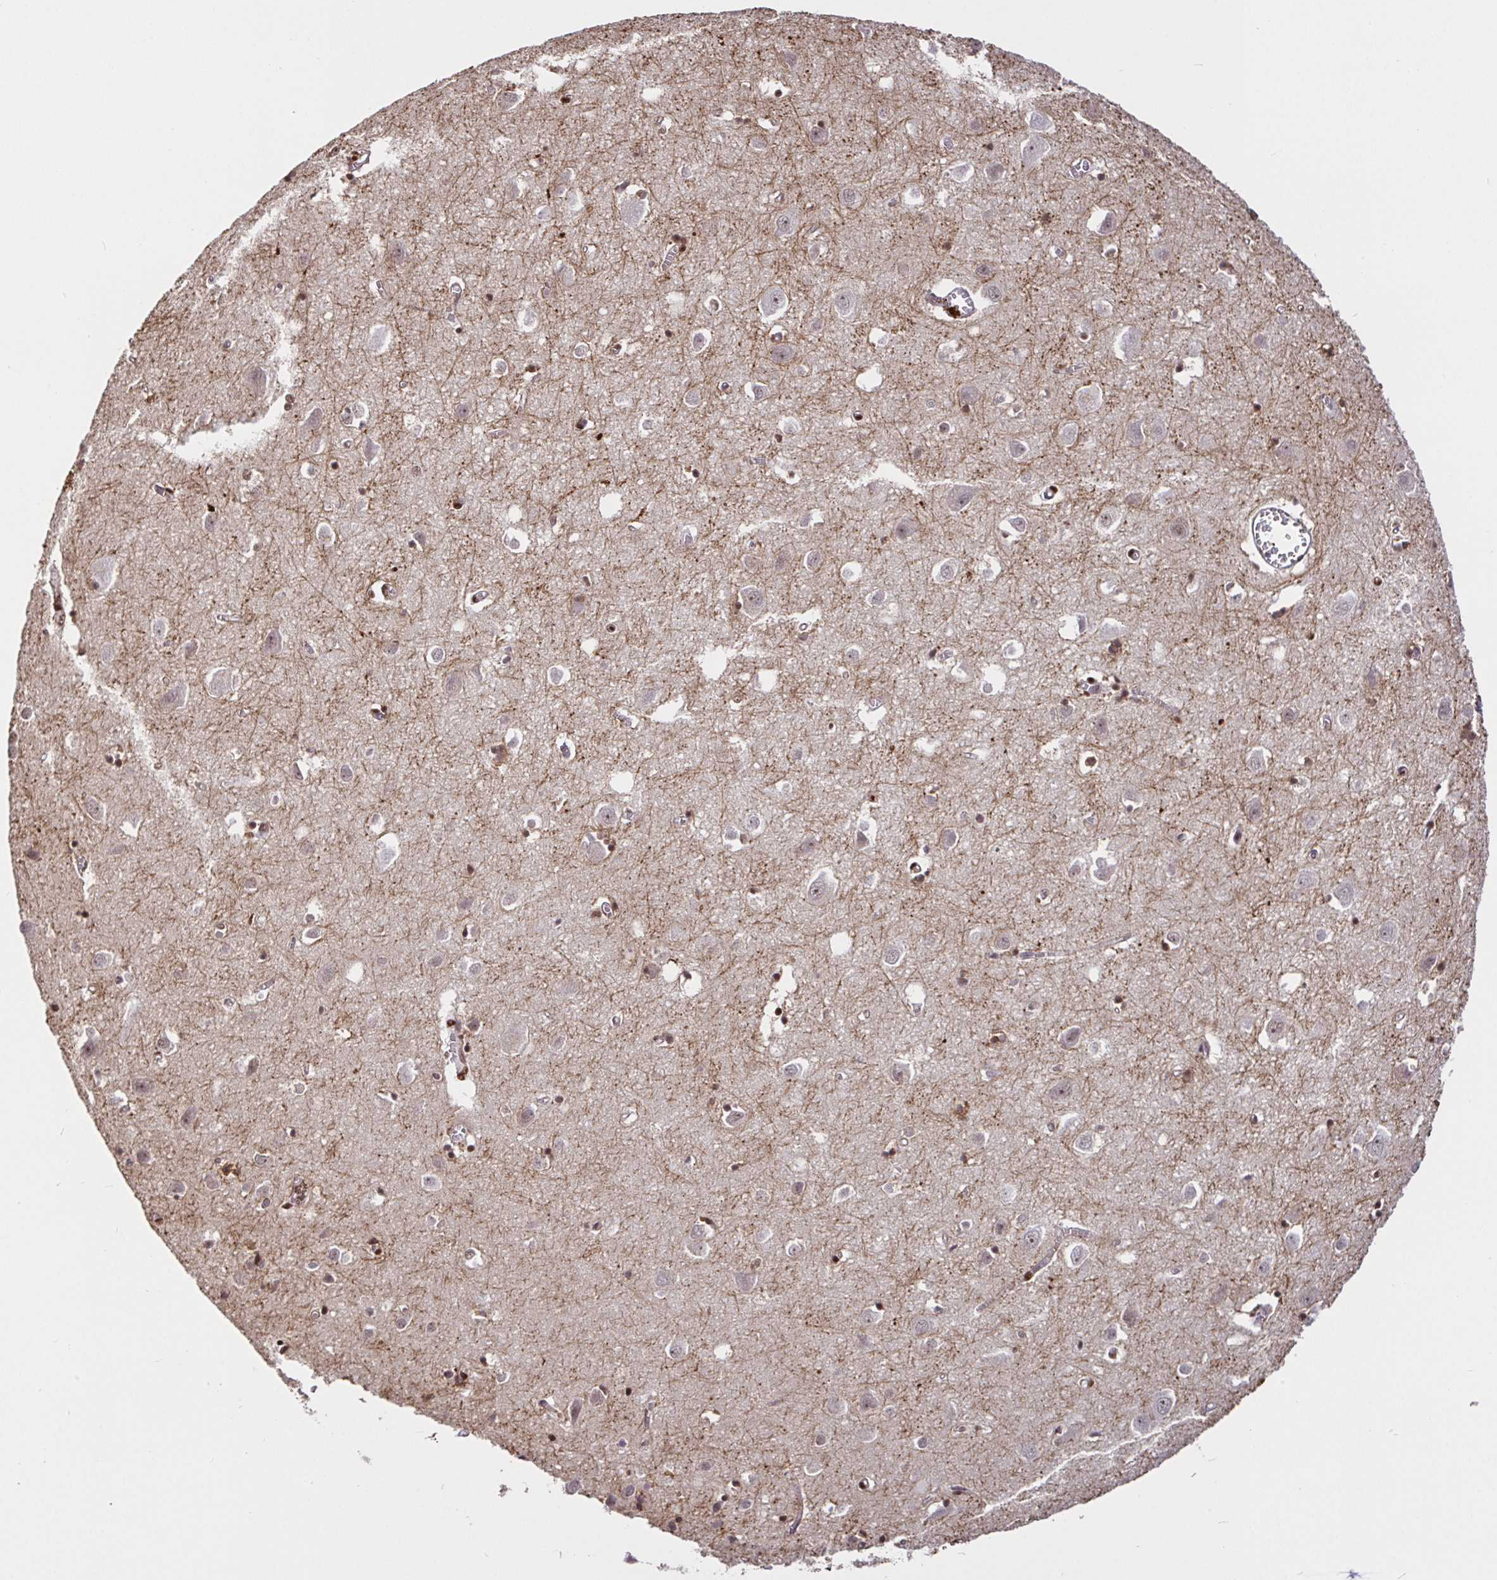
{"staining": {"intensity": "moderate", "quantity": ">75%", "location": "nuclear"}, "tissue": "cerebral cortex", "cell_type": "Endothelial cells", "image_type": "normal", "snomed": [{"axis": "morphology", "description": "Normal tissue, NOS"}, {"axis": "topography", "description": "Cerebral cortex"}], "caption": "IHC of unremarkable human cerebral cortex shows medium levels of moderate nuclear staining in approximately >75% of endothelial cells.", "gene": "SP3", "patient": {"sex": "male", "age": 70}}